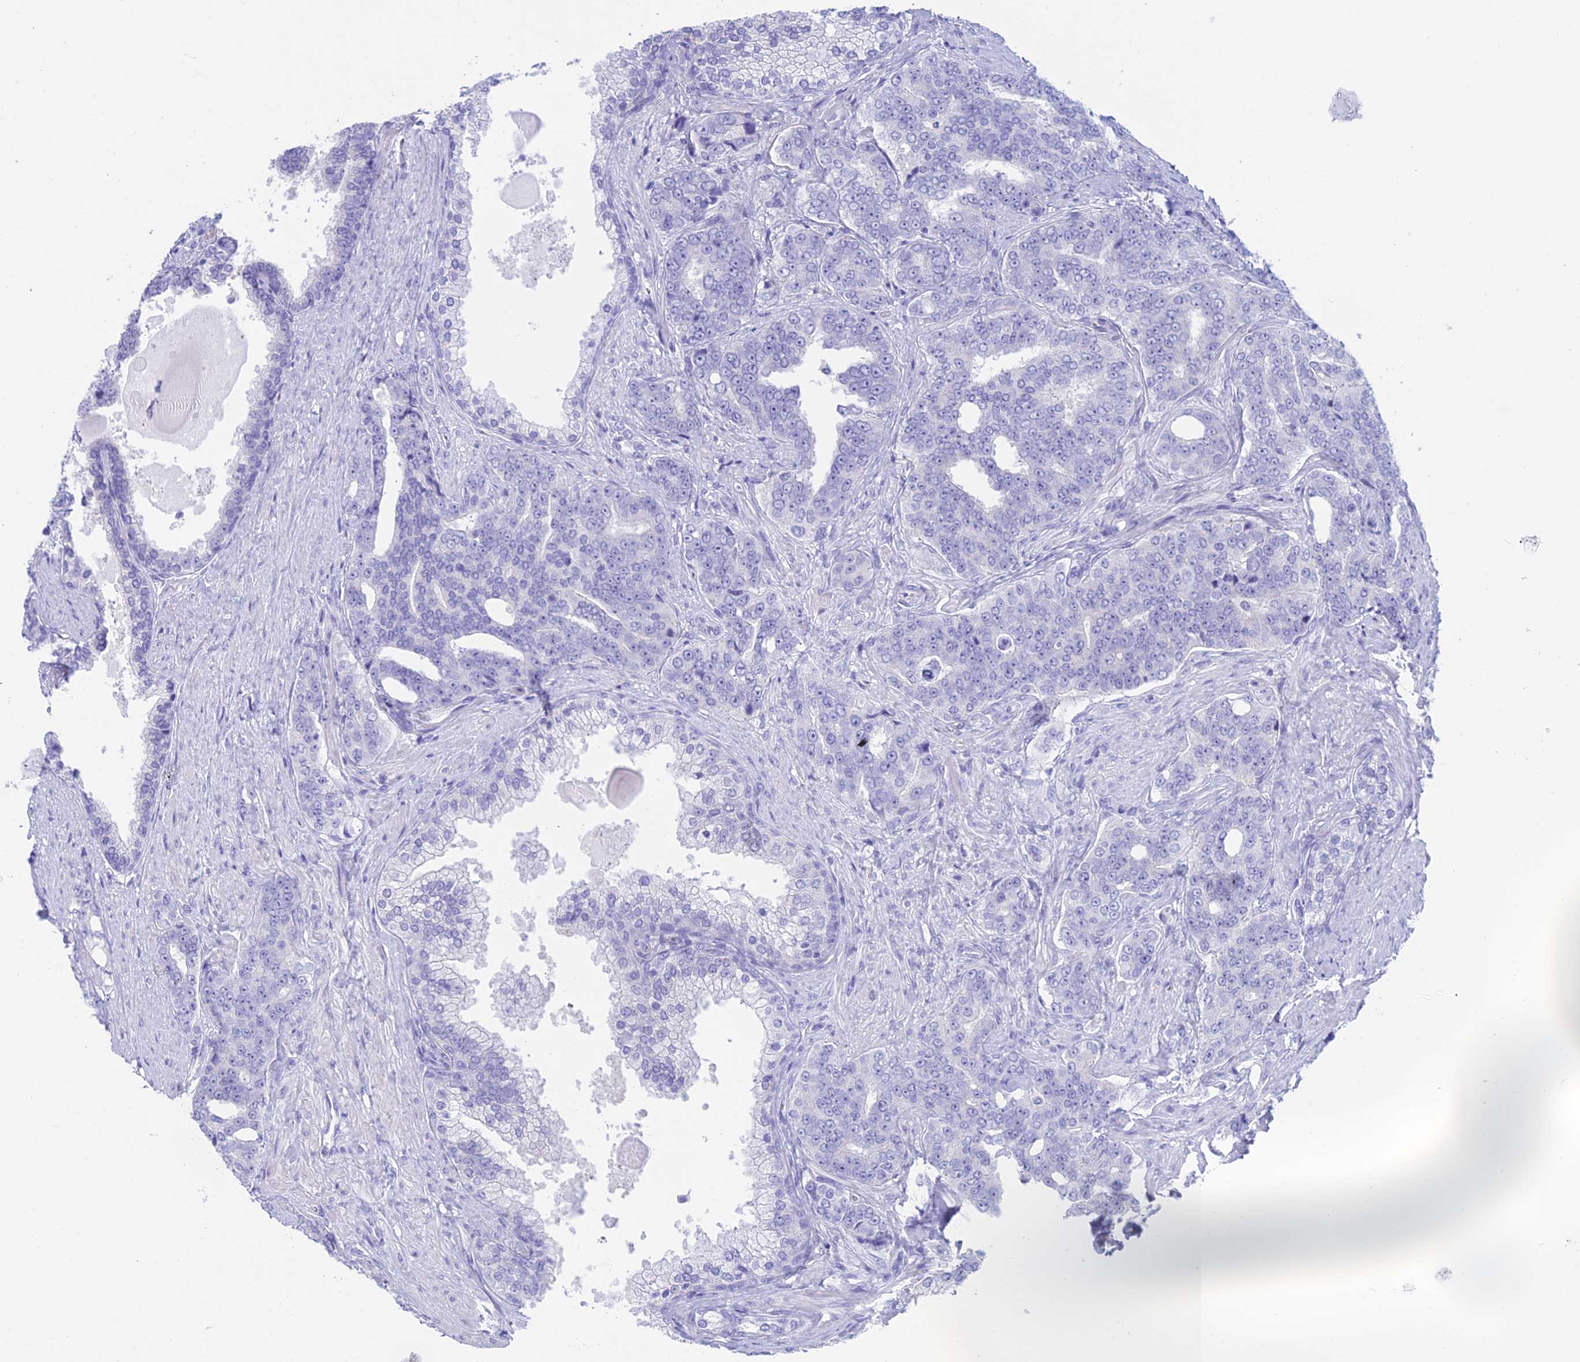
{"staining": {"intensity": "negative", "quantity": "none", "location": "none"}, "tissue": "prostate cancer", "cell_type": "Tumor cells", "image_type": "cancer", "snomed": [{"axis": "morphology", "description": "Adenocarcinoma, High grade"}, {"axis": "topography", "description": "Prostate"}], "caption": "IHC histopathology image of human prostate adenocarcinoma (high-grade) stained for a protein (brown), which shows no expression in tumor cells.", "gene": "RP1", "patient": {"sex": "male", "age": 67}}